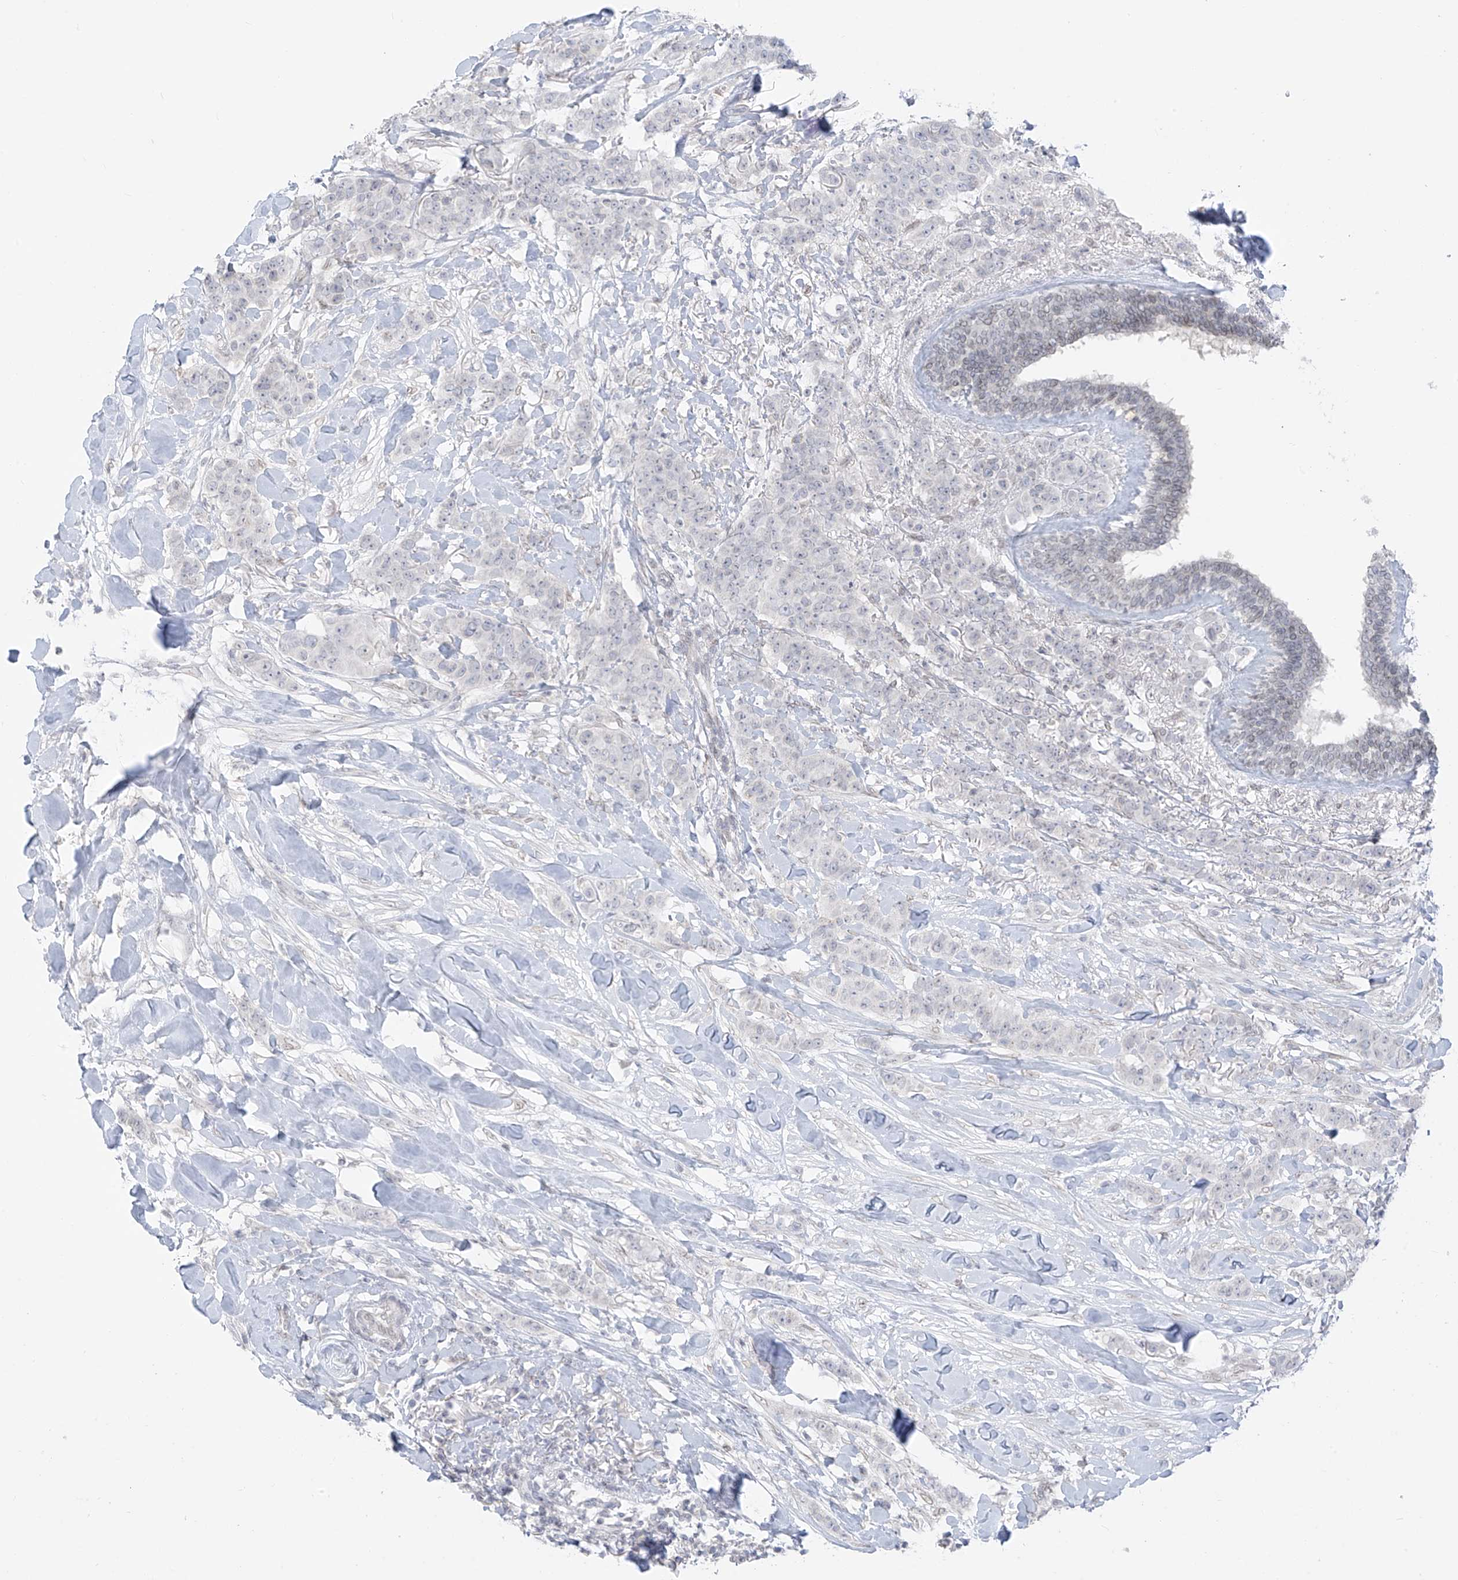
{"staining": {"intensity": "negative", "quantity": "none", "location": "none"}, "tissue": "breast cancer", "cell_type": "Tumor cells", "image_type": "cancer", "snomed": [{"axis": "morphology", "description": "Duct carcinoma"}, {"axis": "topography", "description": "Breast"}], "caption": "Photomicrograph shows no significant protein staining in tumor cells of breast cancer (invasive ductal carcinoma).", "gene": "OSBPL7", "patient": {"sex": "female", "age": 40}}